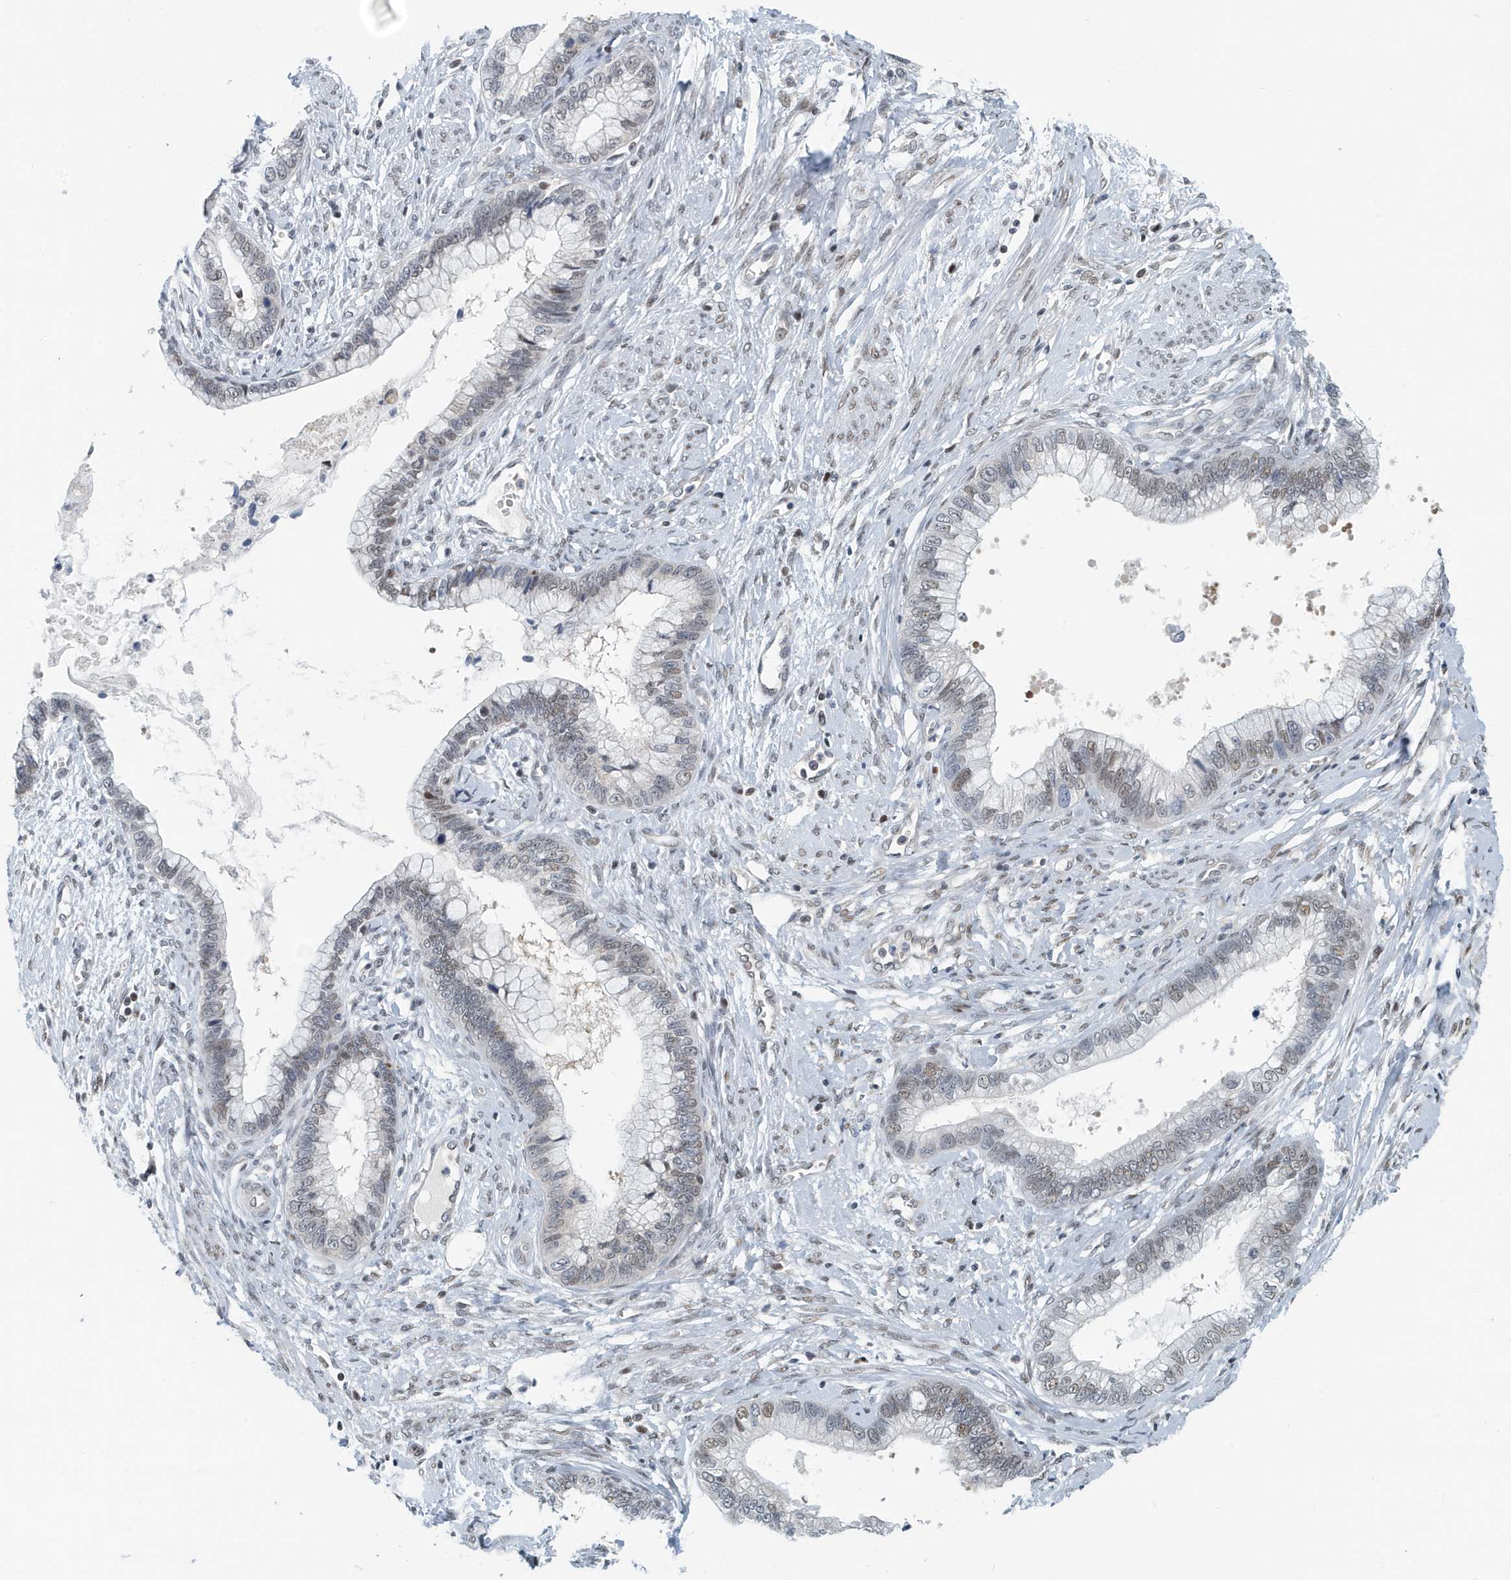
{"staining": {"intensity": "weak", "quantity": "<25%", "location": "nuclear"}, "tissue": "cervical cancer", "cell_type": "Tumor cells", "image_type": "cancer", "snomed": [{"axis": "morphology", "description": "Adenocarcinoma, NOS"}, {"axis": "topography", "description": "Cervix"}], "caption": "A photomicrograph of human cervical cancer (adenocarcinoma) is negative for staining in tumor cells.", "gene": "KIF15", "patient": {"sex": "female", "age": 44}}